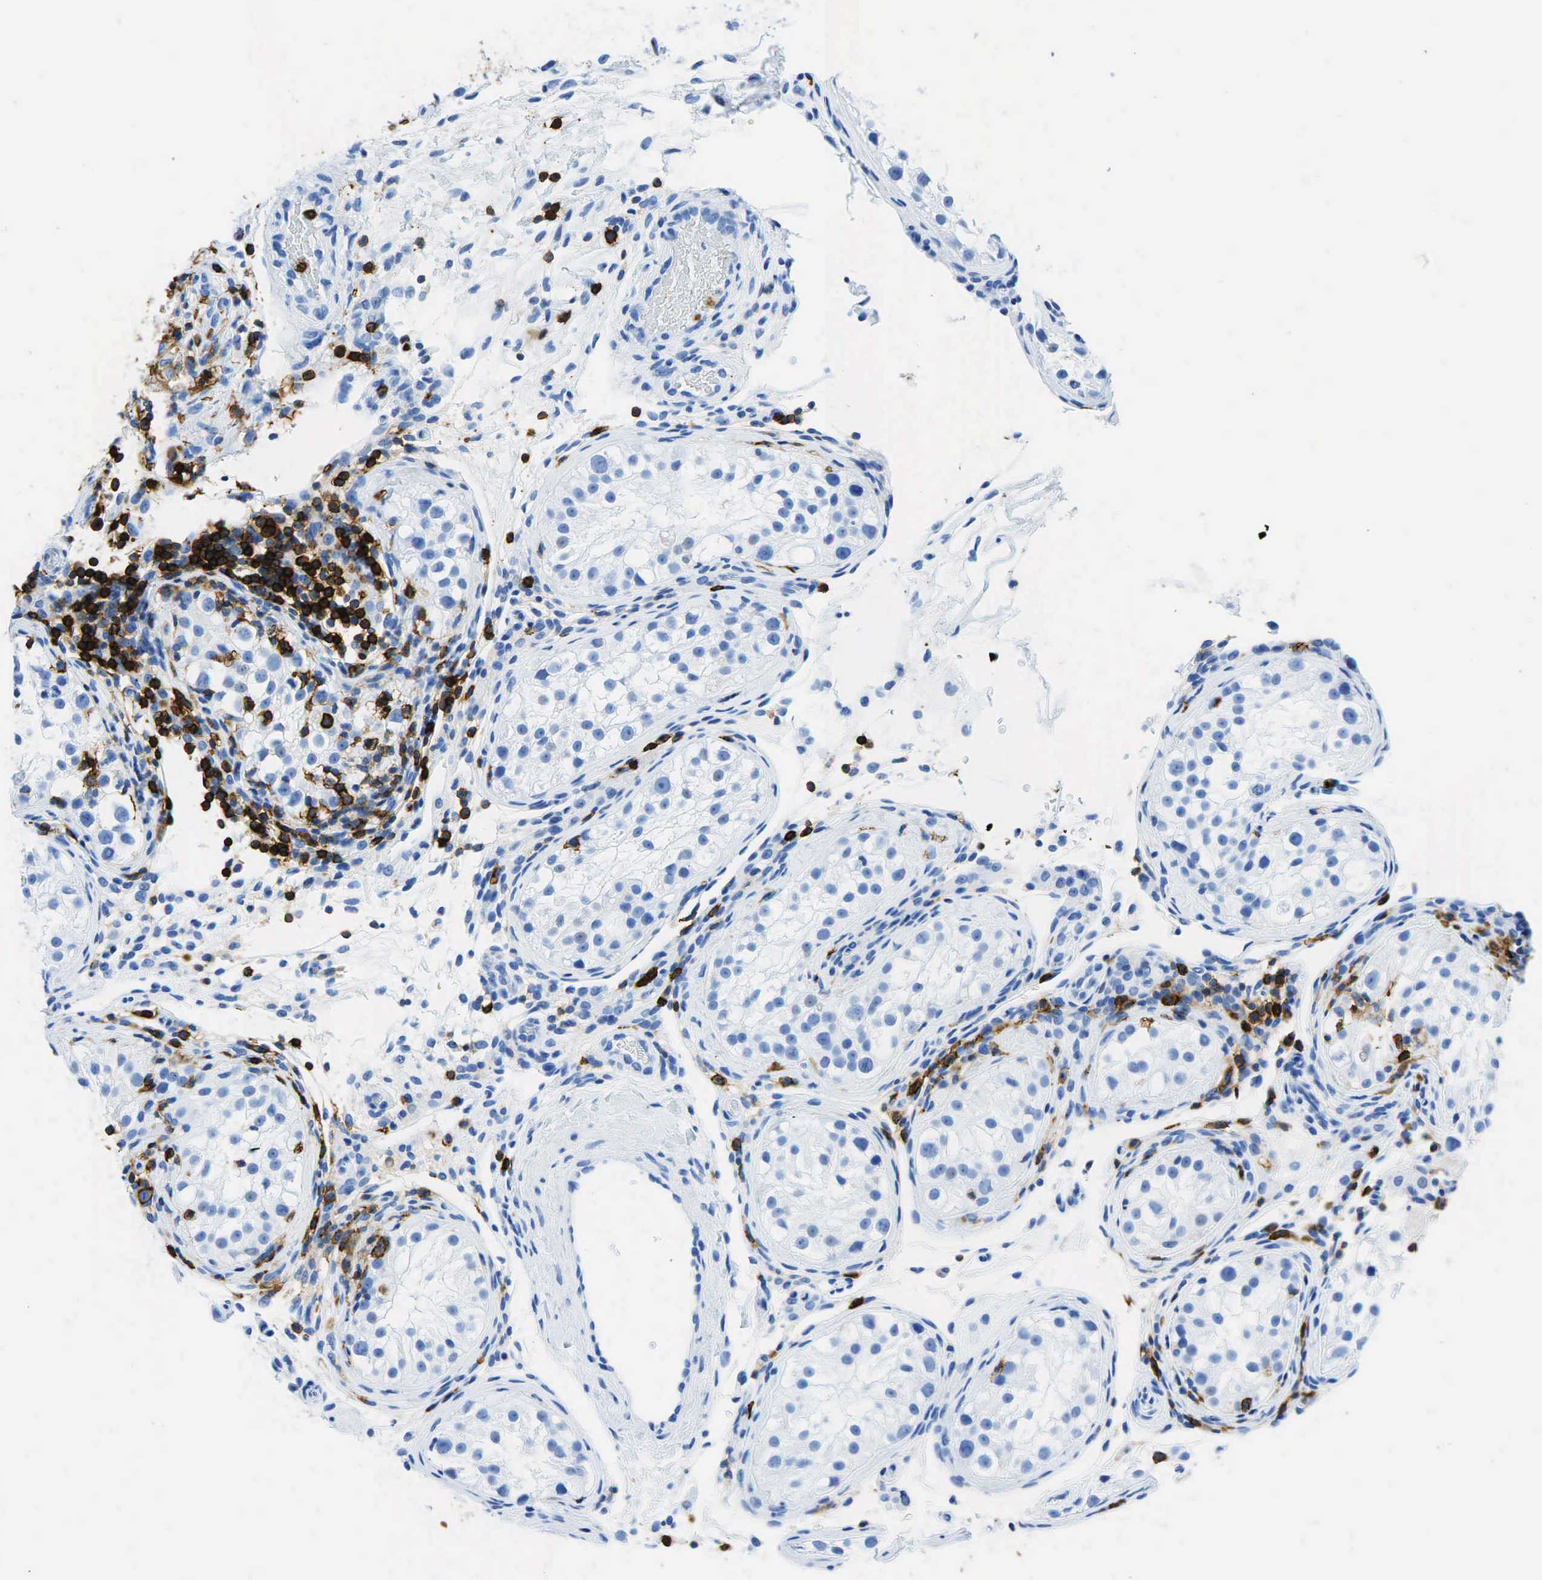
{"staining": {"intensity": "negative", "quantity": "none", "location": "none"}, "tissue": "testis", "cell_type": "Cells in seminiferous ducts", "image_type": "normal", "snomed": [{"axis": "morphology", "description": "Normal tissue, NOS"}, {"axis": "topography", "description": "Testis"}], "caption": "Cells in seminiferous ducts show no significant protein staining in benign testis. The staining is performed using DAB (3,3'-diaminobenzidine) brown chromogen with nuclei counter-stained in using hematoxylin.", "gene": "PTPRC", "patient": {"sex": "male", "age": 24}}